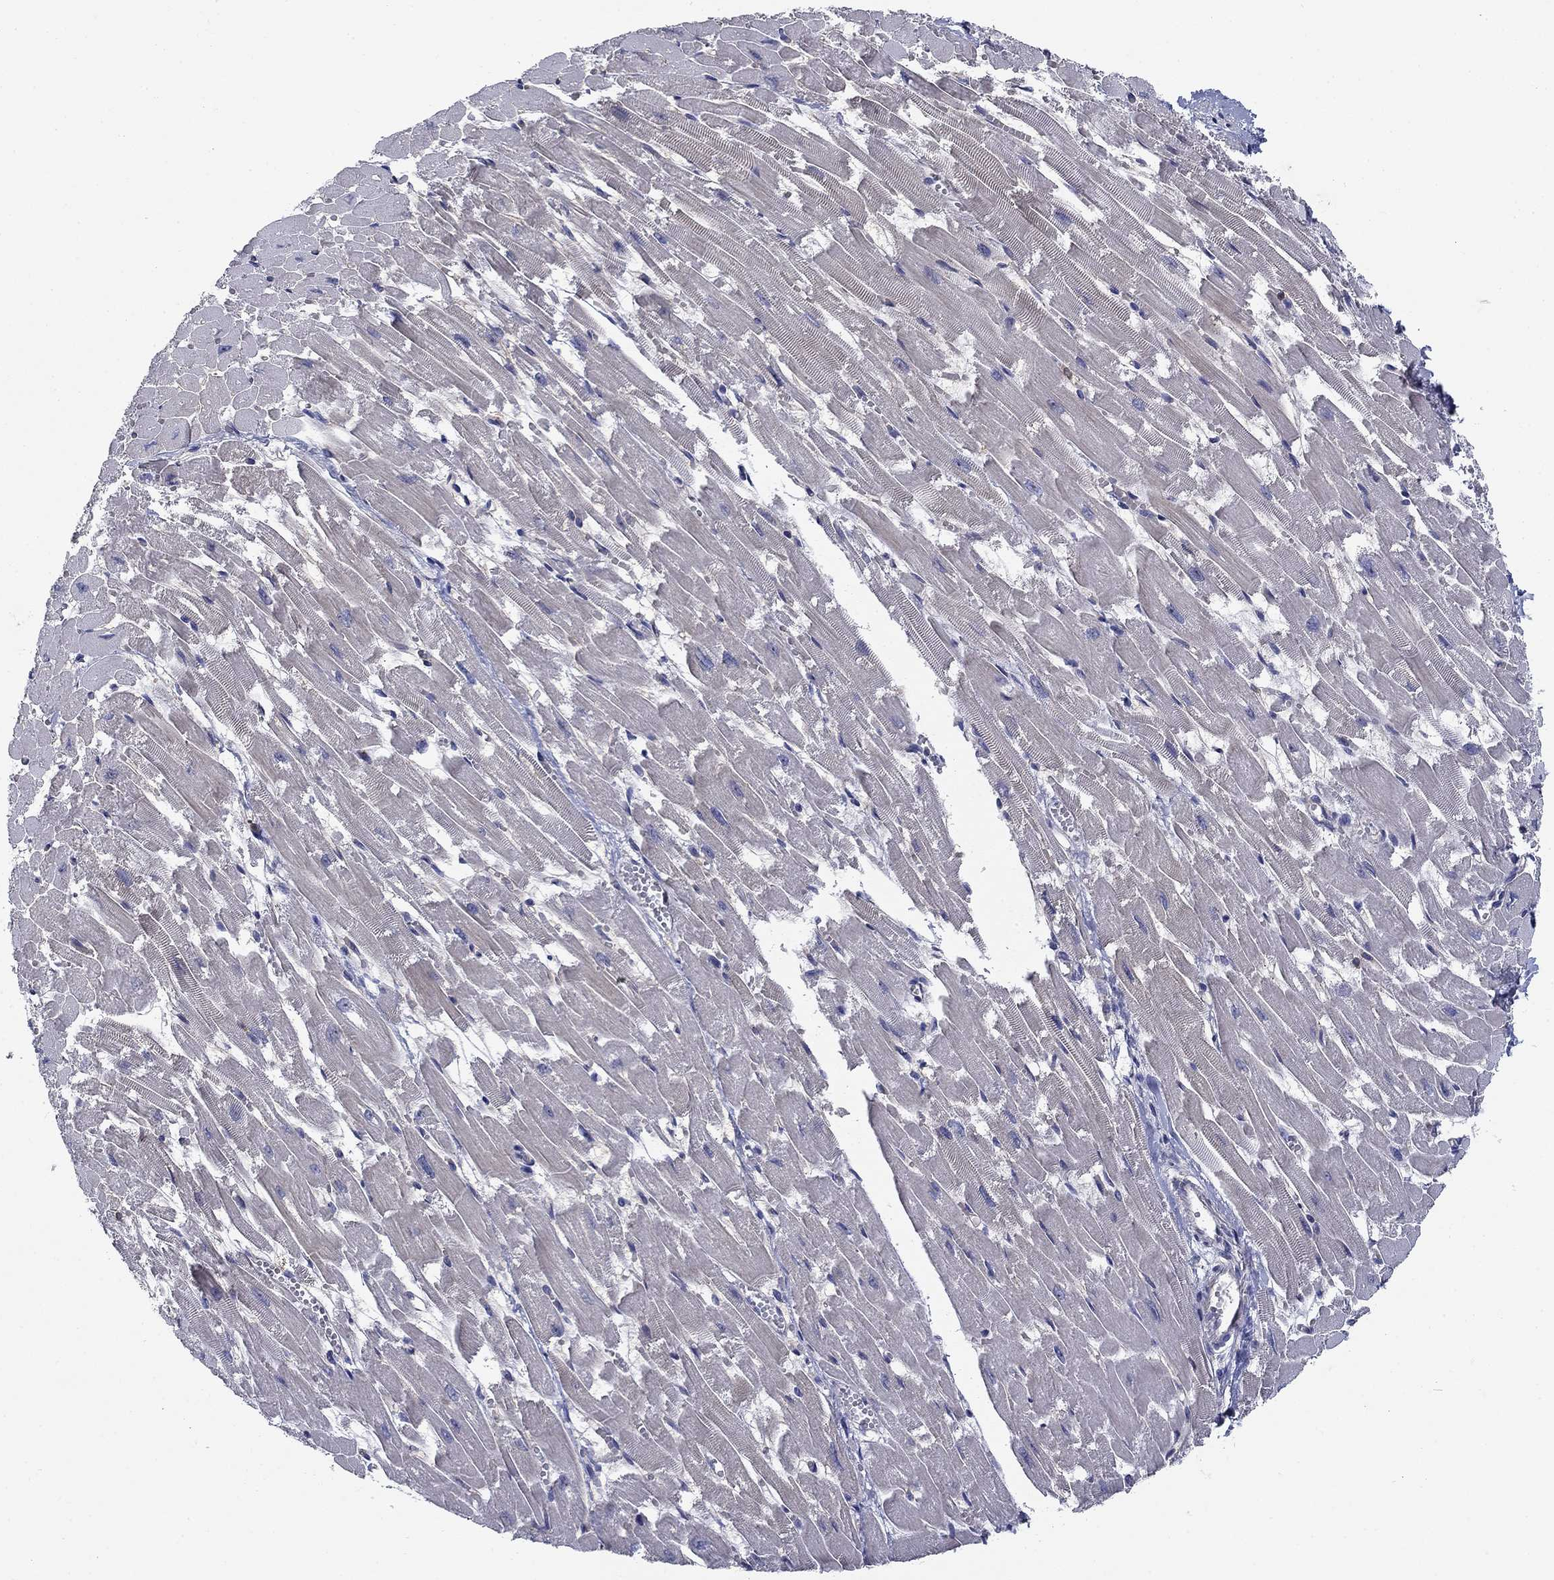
{"staining": {"intensity": "negative", "quantity": "none", "location": "none"}, "tissue": "heart muscle", "cell_type": "Cardiomyocytes", "image_type": "normal", "snomed": [{"axis": "morphology", "description": "Normal tissue, NOS"}, {"axis": "topography", "description": "Heart"}], "caption": "An IHC photomicrograph of normal heart muscle is shown. There is no staining in cardiomyocytes of heart muscle.", "gene": "SIT1", "patient": {"sex": "female", "age": 52}}